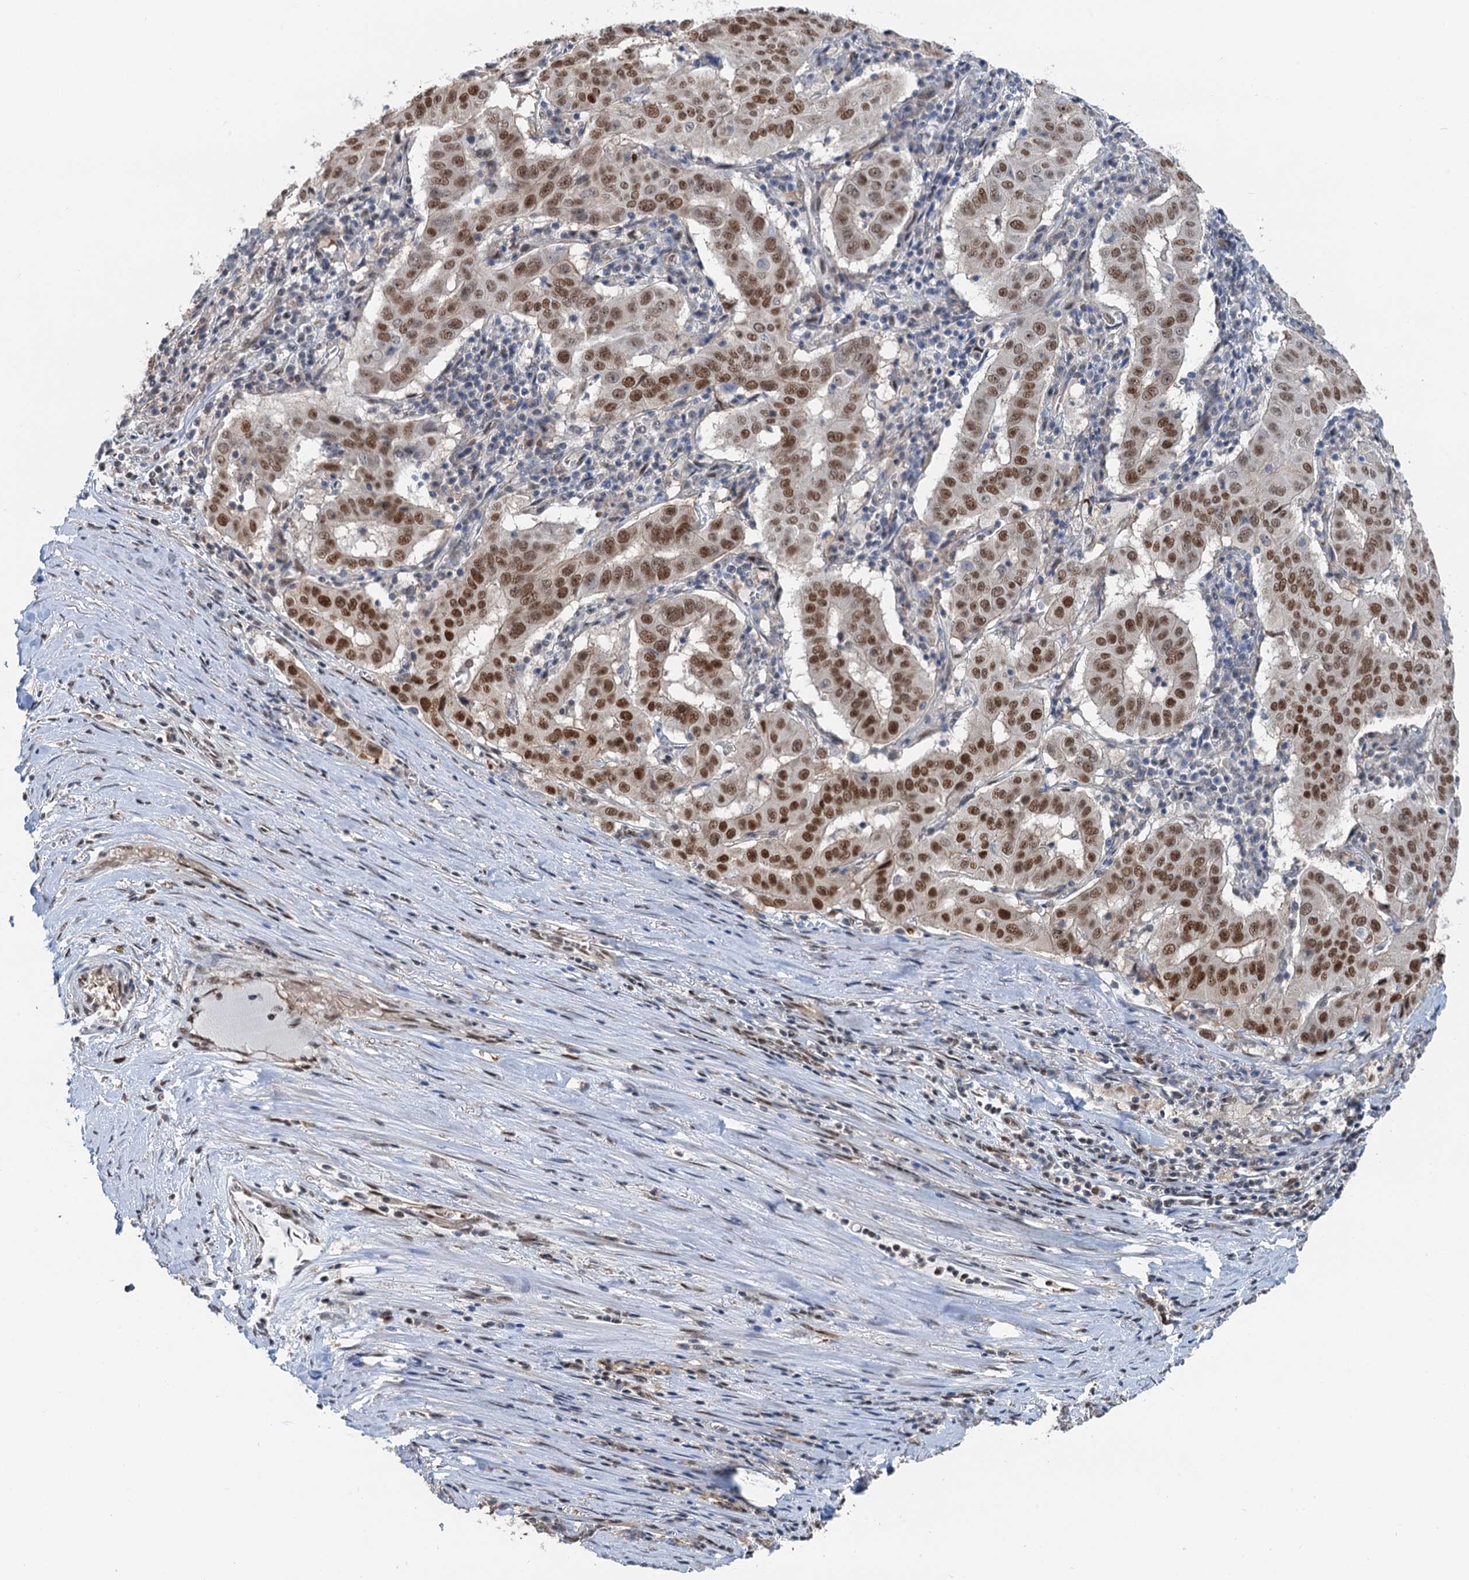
{"staining": {"intensity": "moderate", "quantity": ">75%", "location": "nuclear"}, "tissue": "pancreatic cancer", "cell_type": "Tumor cells", "image_type": "cancer", "snomed": [{"axis": "morphology", "description": "Adenocarcinoma, NOS"}, {"axis": "topography", "description": "Pancreas"}], "caption": "Pancreatic cancer (adenocarcinoma) stained with IHC exhibits moderate nuclear positivity in about >75% of tumor cells. (Stains: DAB in brown, nuclei in blue, Microscopy: brightfield microscopy at high magnification).", "gene": "CFDP1", "patient": {"sex": "male", "age": 63}}